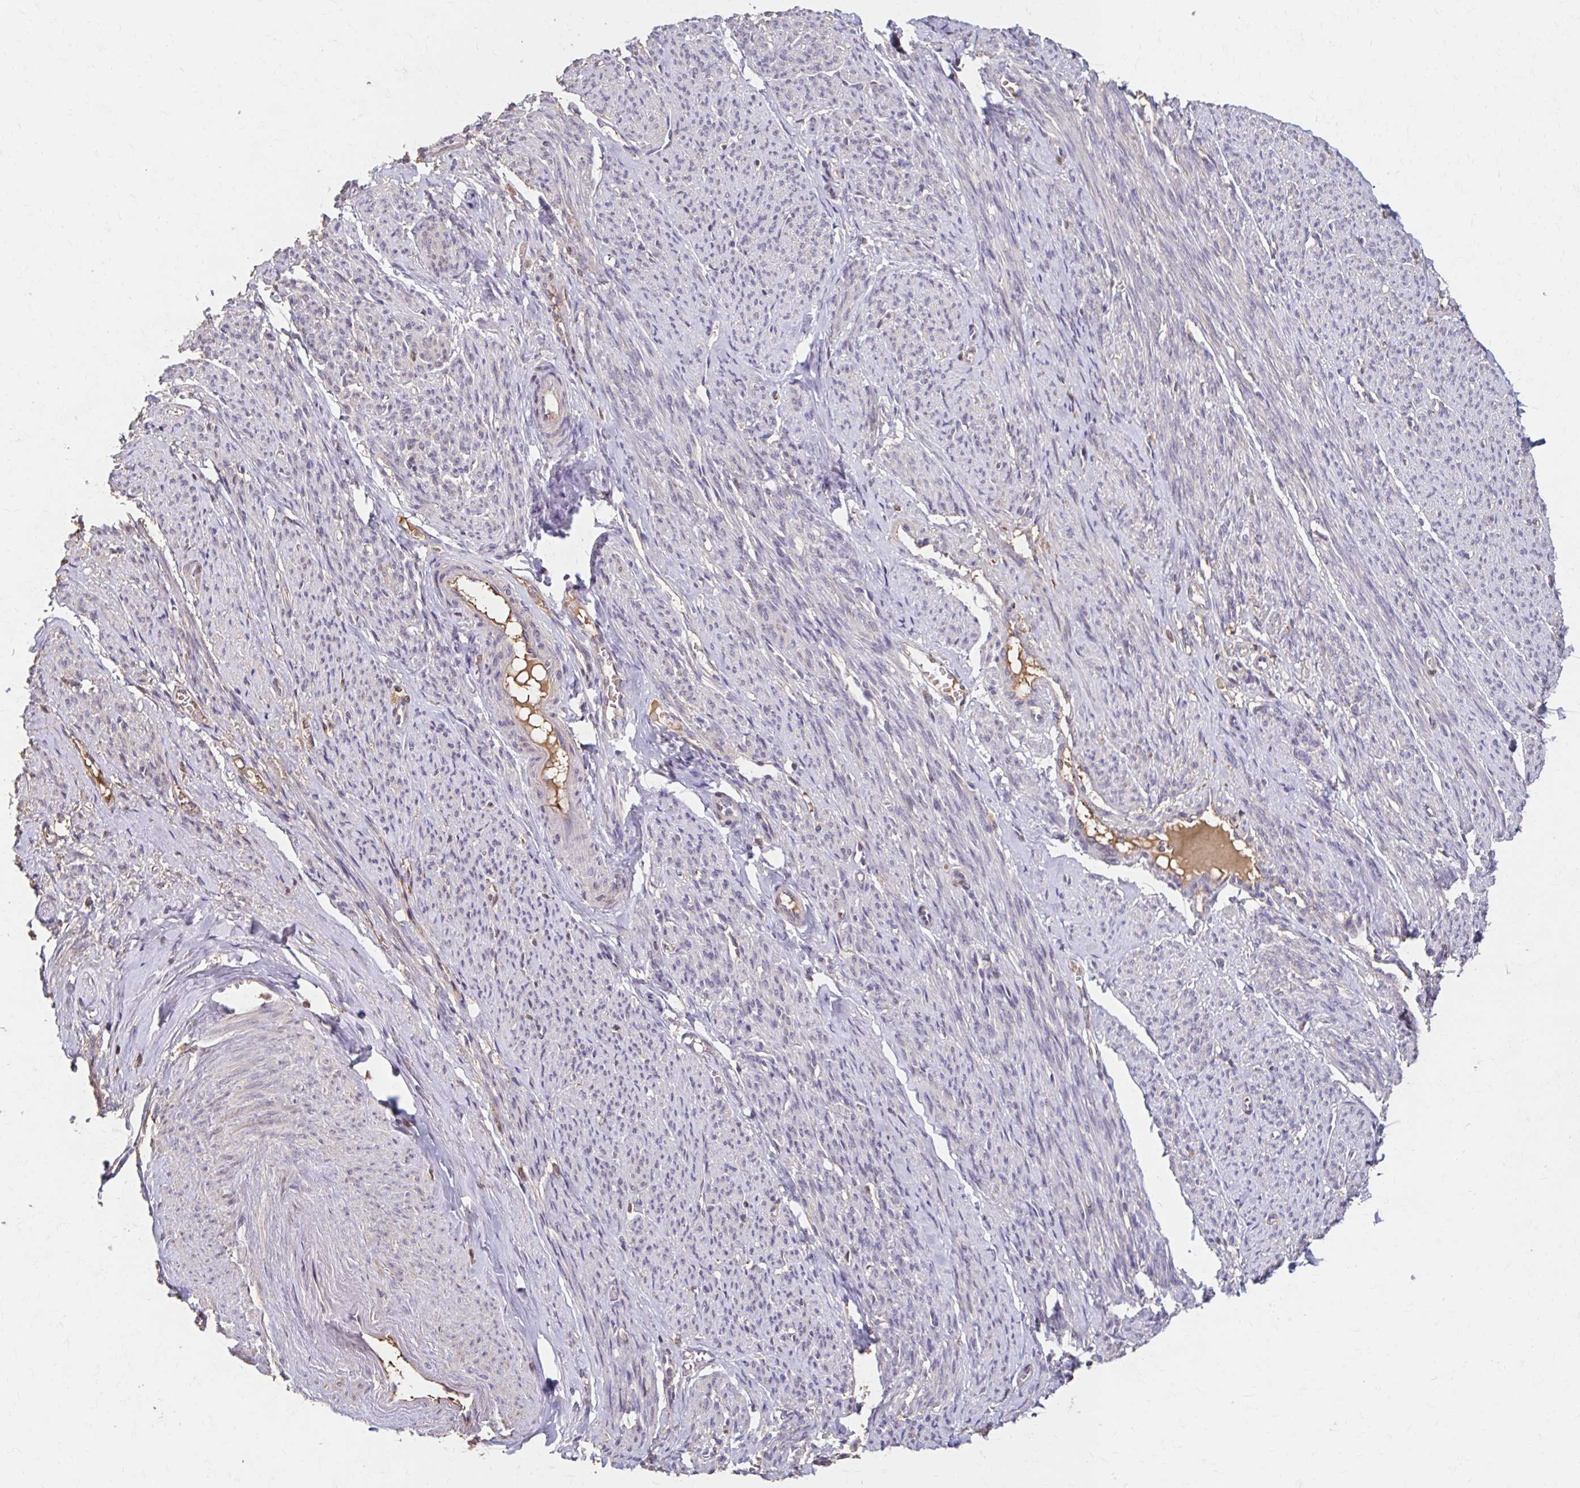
{"staining": {"intensity": "weak", "quantity": "25%-75%", "location": "cytoplasmic/membranous"}, "tissue": "smooth muscle", "cell_type": "Smooth muscle cells", "image_type": "normal", "snomed": [{"axis": "morphology", "description": "Normal tissue, NOS"}, {"axis": "topography", "description": "Smooth muscle"}], "caption": "Human smooth muscle stained for a protein (brown) shows weak cytoplasmic/membranous positive staining in about 25%-75% of smooth muscle cells.", "gene": "HMGCS2", "patient": {"sex": "female", "age": 65}}